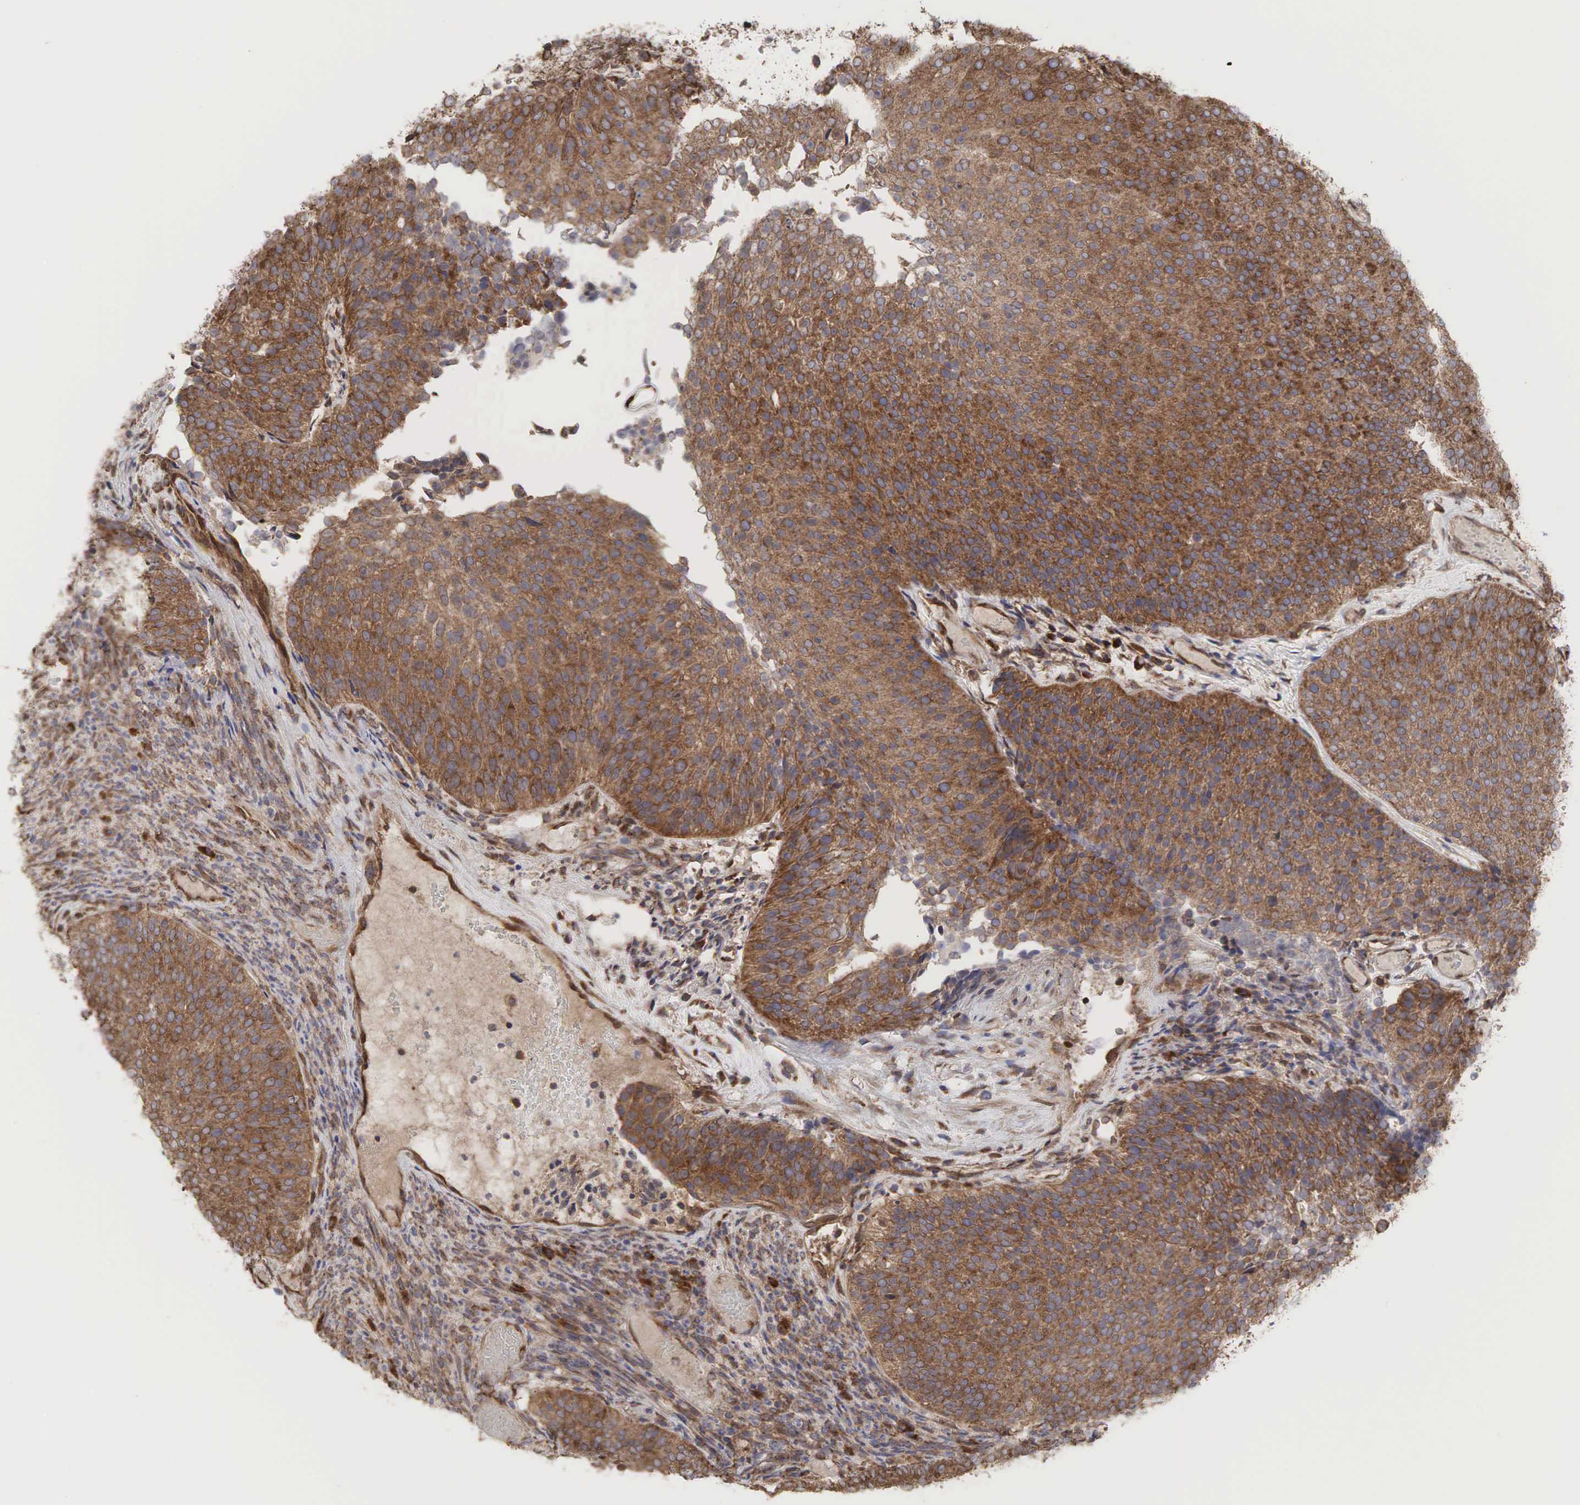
{"staining": {"intensity": "strong", "quantity": ">75%", "location": "cytoplasmic/membranous"}, "tissue": "urothelial cancer", "cell_type": "Tumor cells", "image_type": "cancer", "snomed": [{"axis": "morphology", "description": "Urothelial carcinoma, Low grade"}, {"axis": "topography", "description": "Urinary bladder"}], "caption": "There is high levels of strong cytoplasmic/membranous staining in tumor cells of low-grade urothelial carcinoma, as demonstrated by immunohistochemical staining (brown color).", "gene": "PABPC5", "patient": {"sex": "male", "age": 85}}